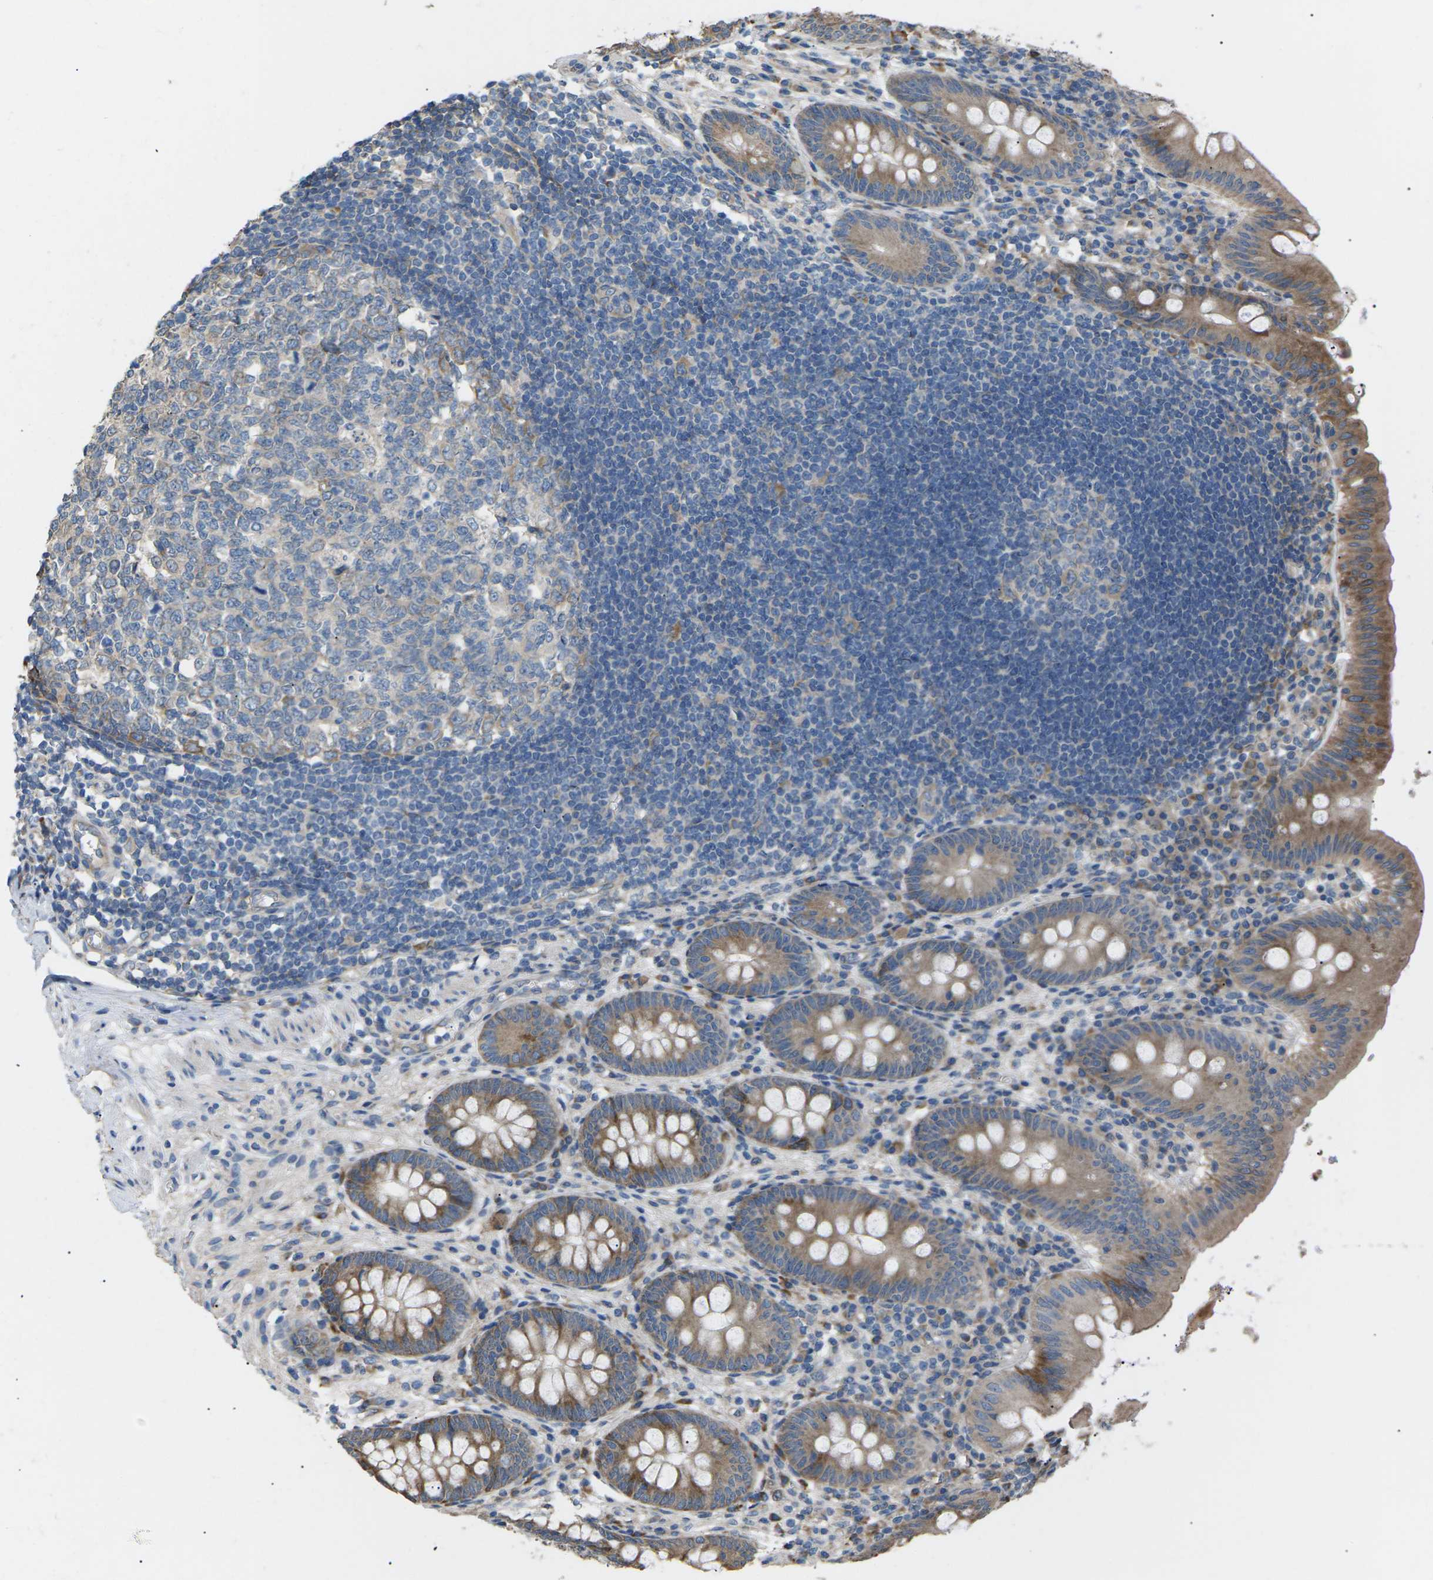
{"staining": {"intensity": "moderate", "quantity": ">75%", "location": "cytoplasmic/membranous"}, "tissue": "appendix", "cell_type": "Glandular cells", "image_type": "normal", "snomed": [{"axis": "morphology", "description": "Normal tissue, NOS"}, {"axis": "topography", "description": "Appendix"}], "caption": "Immunohistochemistry image of normal appendix stained for a protein (brown), which exhibits medium levels of moderate cytoplasmic/membranous staining in about >75% of glandular cells.", "gene": "KLHDC8B", "patient": {"sex": "male", "age": 56}}